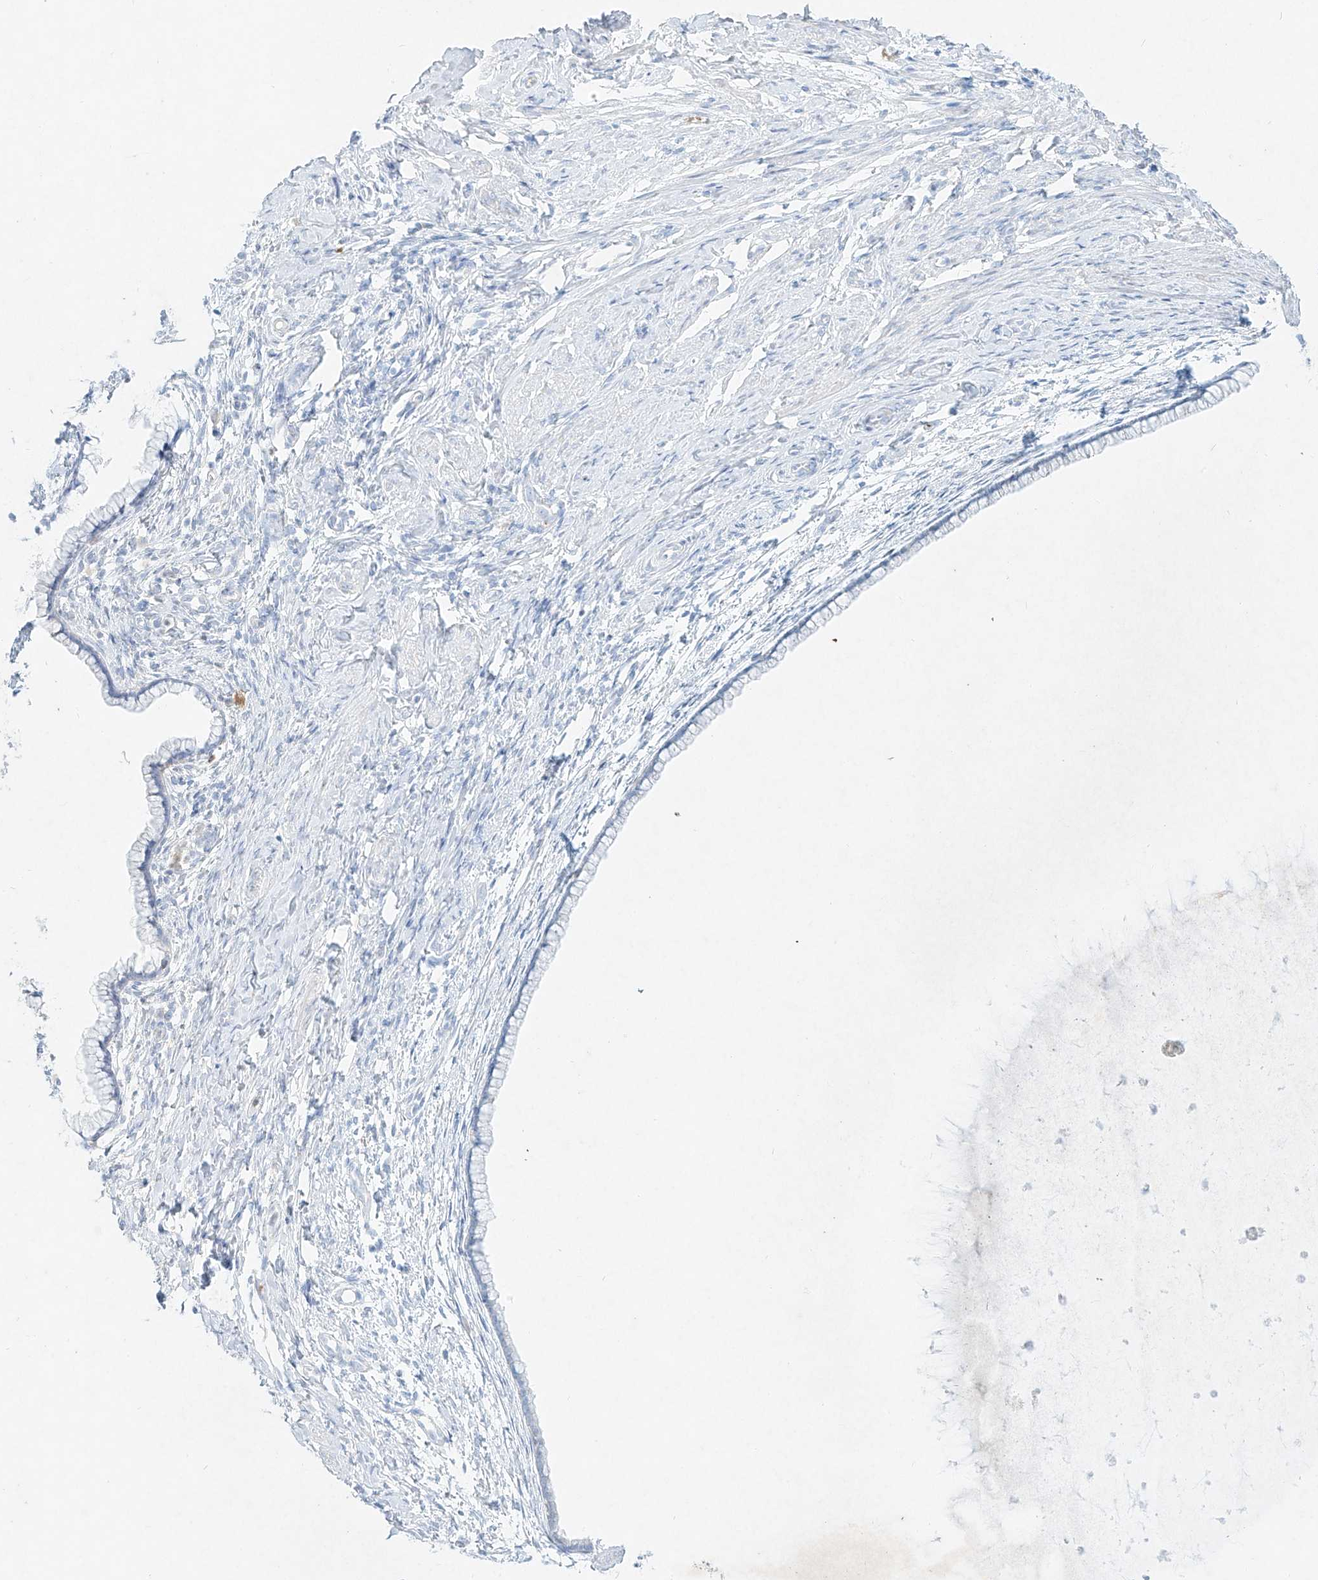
{"staining": {"intensity": "negative", "quantity": "none", "location": "none"}, "tissue": "cervix", "cell_type": "Glandular cells", "image_type": "normal", "snomed": [{"axis": "morphology", "description": "Normal tissue, NOS"}, {"axis": "topography", "description": "Cervix"}], "caption": "Immunohistochemistry (IHC) image of normal cervix: cervix stained with DAB (3,3'-diaminobenzidine) displays no significant protein positivity in glandular cells. The staining was performed using DAB (3,3'-diaminobenzidine) to visualize the protein expression in brown, while the nuclei were stained in blue with hematoxylin (Magnification: 20x).", "gene": "PLEK", "patient": {"sex": "female", "age": 75}}